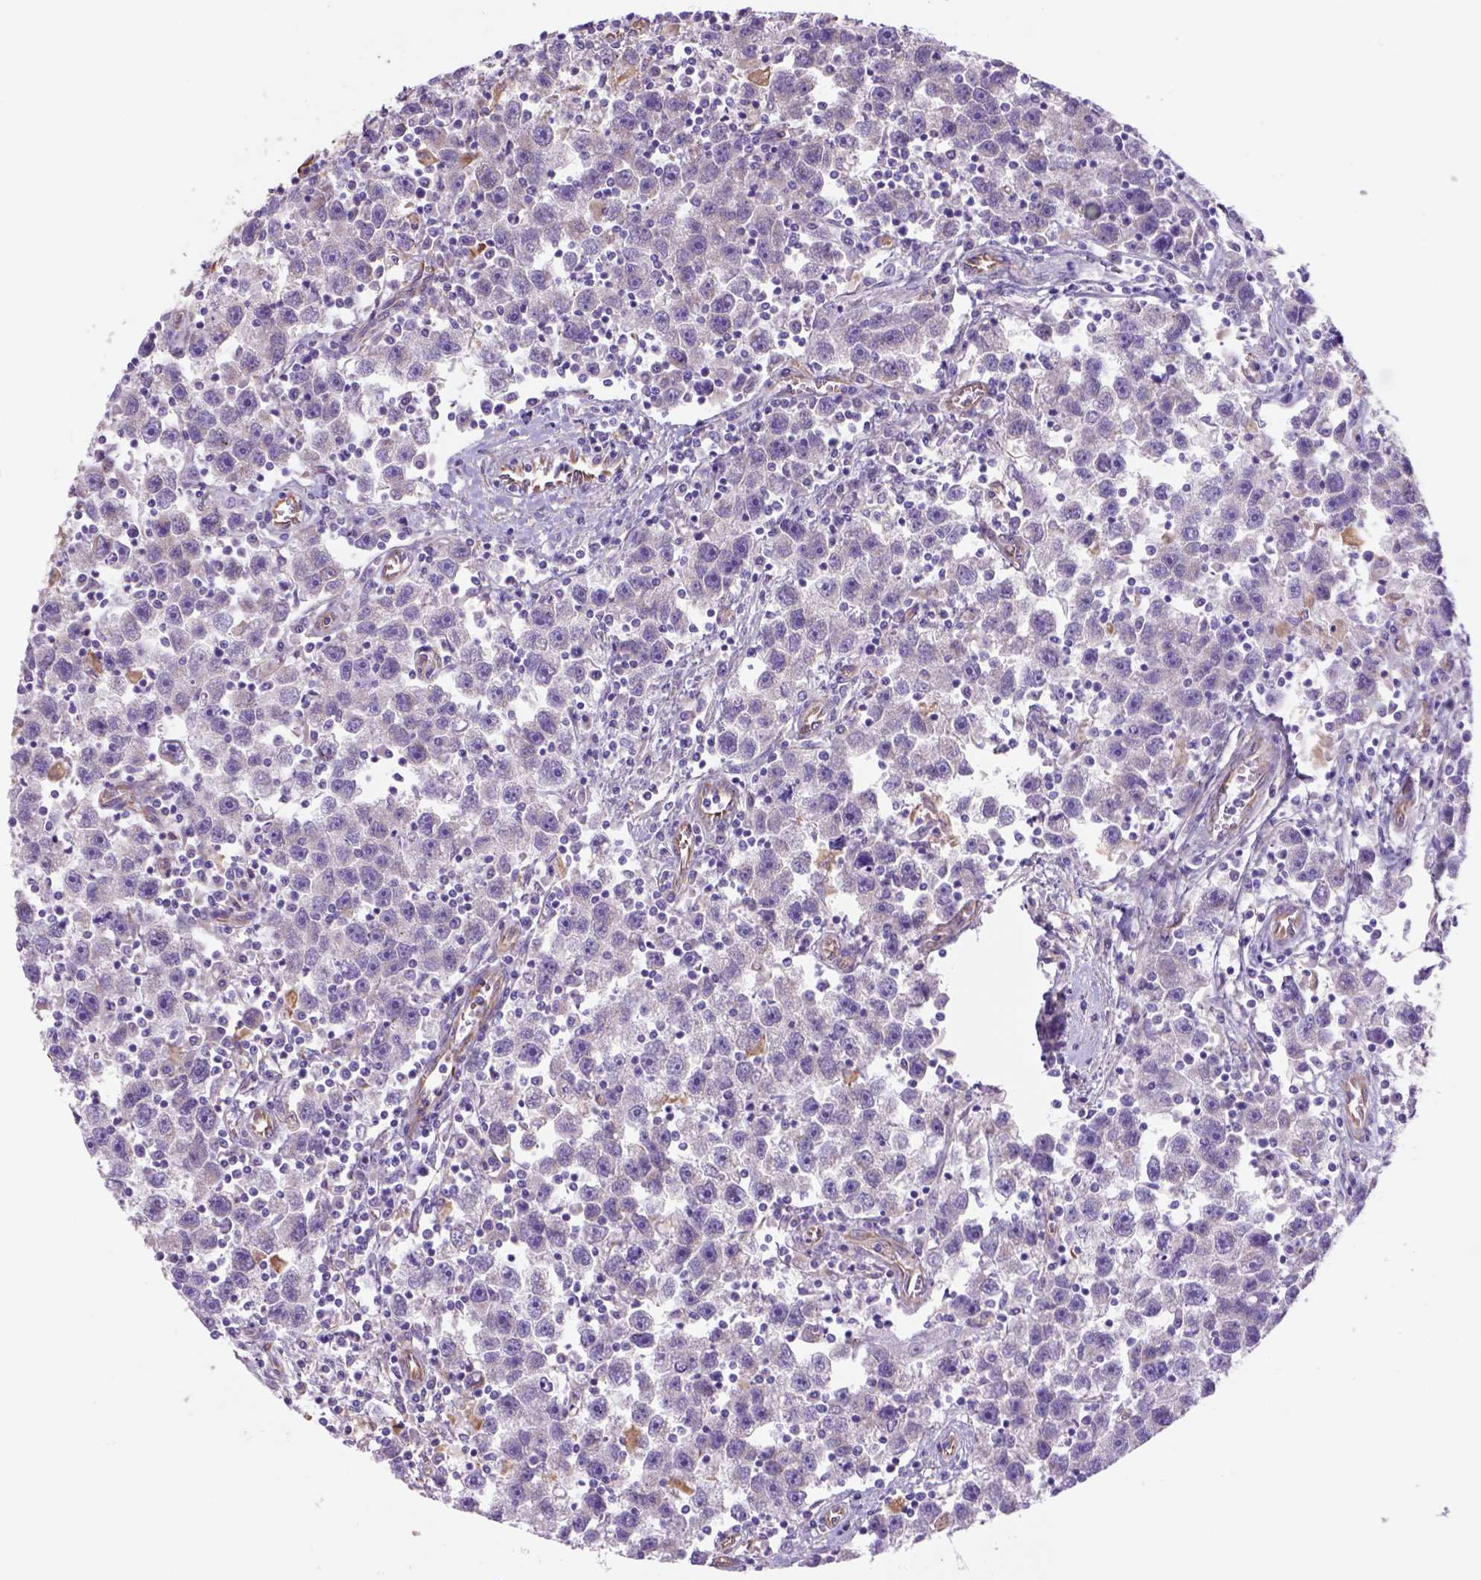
{"staining": {"intensity": "weak", "quantity": "<25%", "location": "cytoplasmic/membranous"}, "tissue": "testis cancer", "cell_type": "Tumor cells", "image_type": "cancer", "snomed": [{"axis": "morphology", "description": "Seminoma, NOS"}, {"axis": "topography", "description": "Testis"}], "caption": "There is no significant expression in tumor cells of seminoma (testis).", "gene": "ZZZ3", "patient": {"sex": "male", "age": 30}}